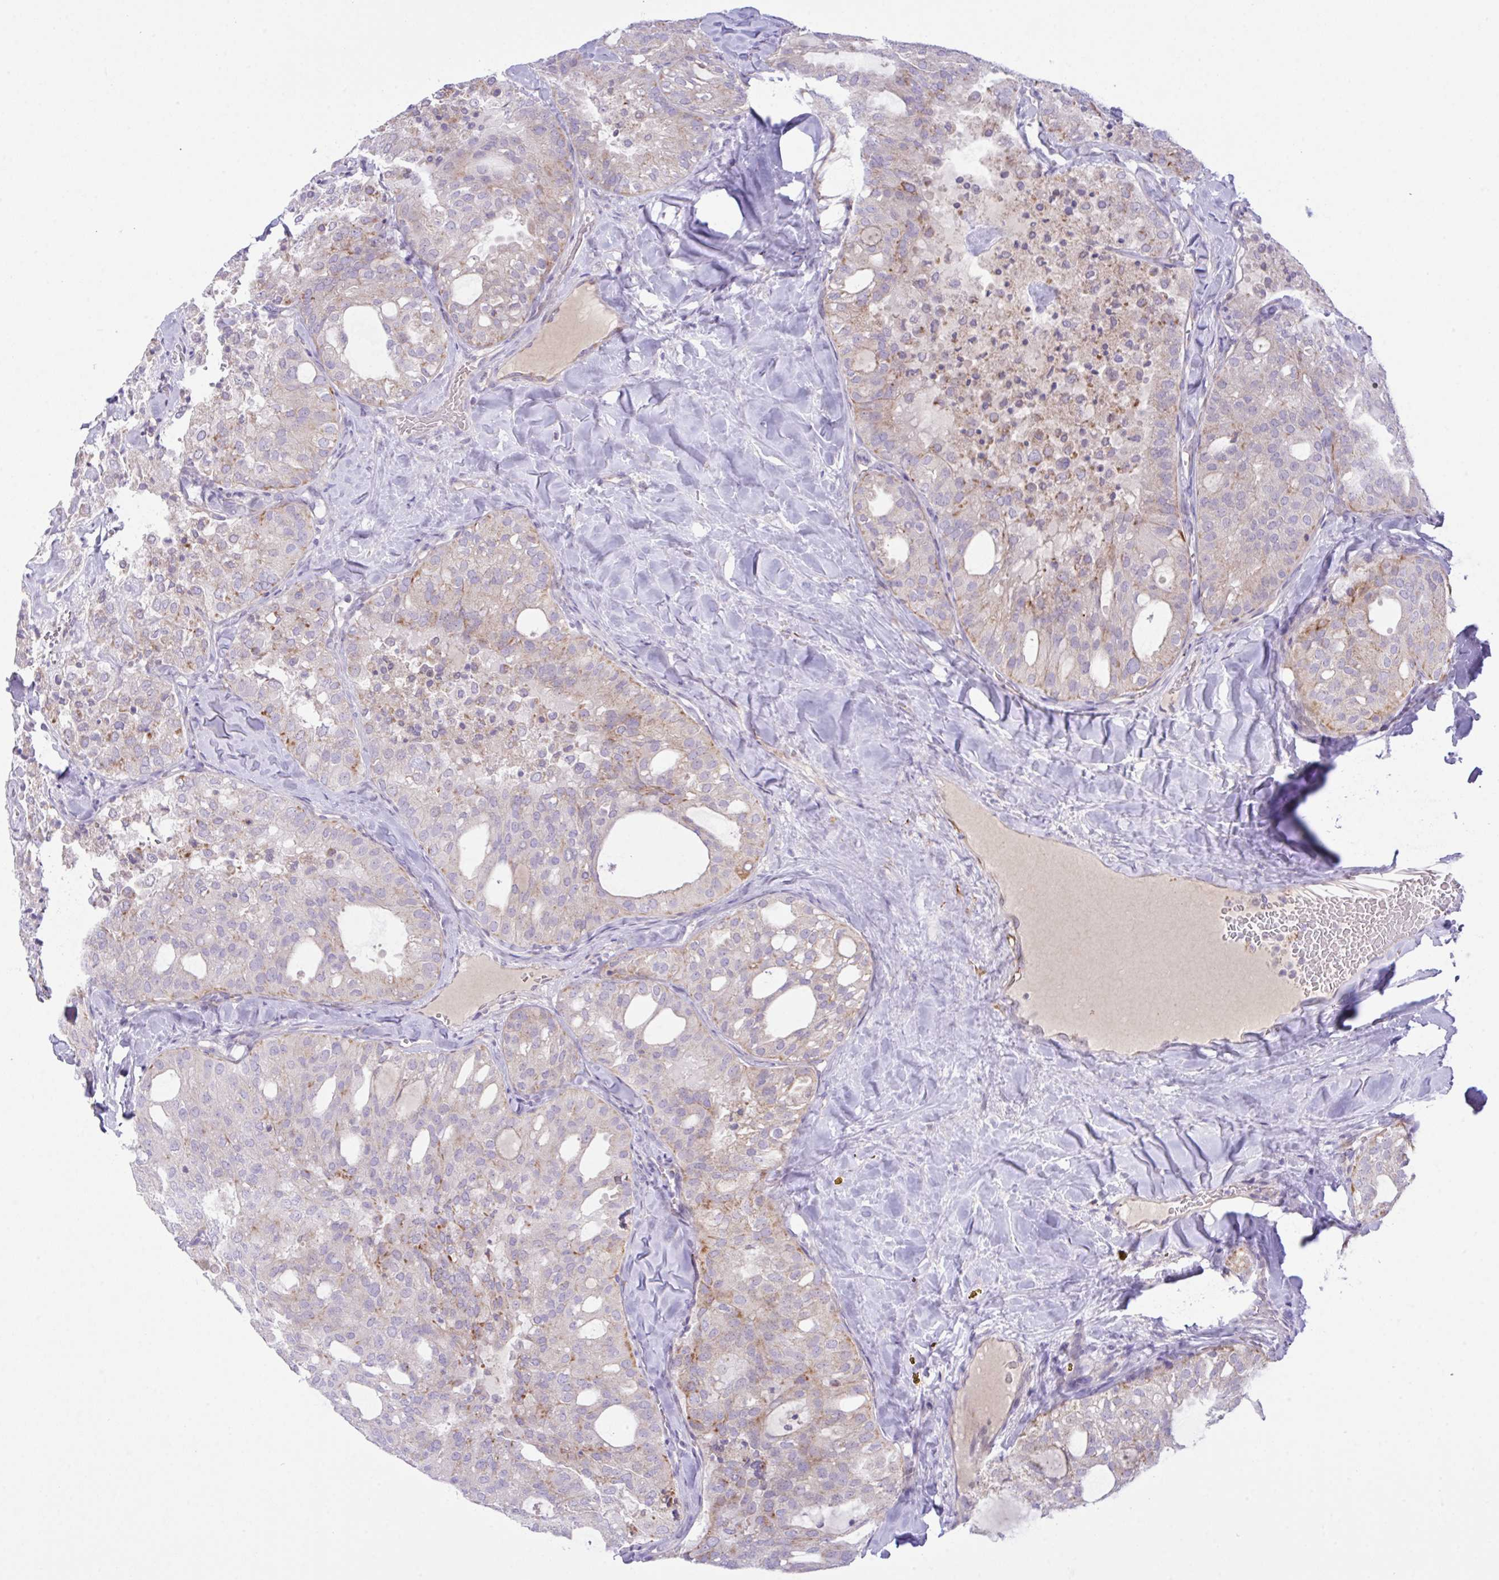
{"staining": {"intensity": "moderate", "quantity": "<25%", "location": "cytoplasmic/membranous"}, "tissue": "thyroid cancer", "cell_type": "Tumor cells", "image_type": "cancer", "snomed": [{"axis": "morphology", "description": "Follicular adenoma carcinoma, NOS"}, {"axis": "topography", "description": "Thyroid gland"}], "caption": "Immunohistochemical staining of follicular adenoma carcinoma (thyroid) shows moderate cytoplasmic/membranous protein expression in about <25% of tumor cells.", "gene": "CHDH", "patient": {"sex": "male", "age": 75}}